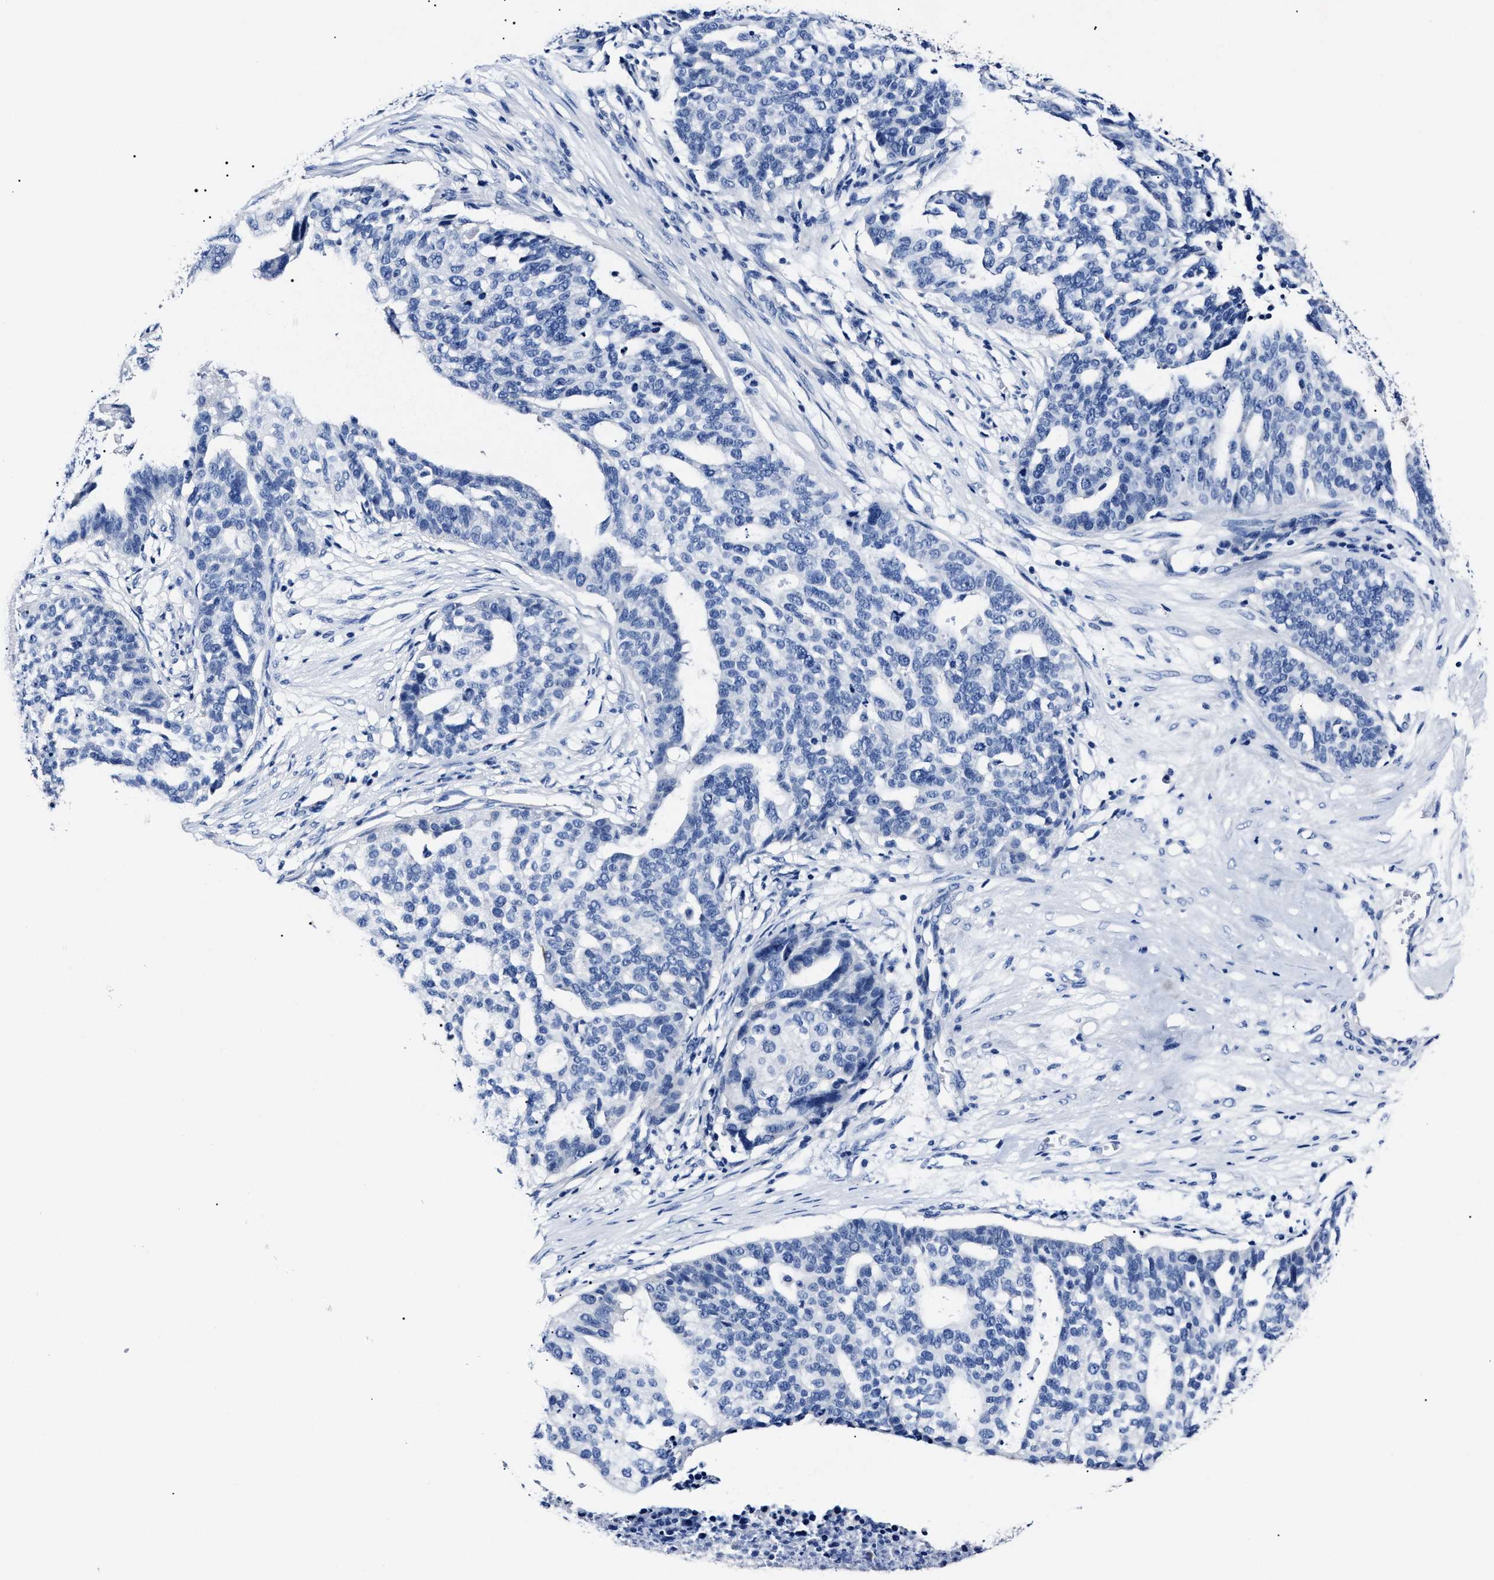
{"staining": {"intensity": "negative", "quantity": "none", "location": "none"}, "tissue": "ovarian cancer", "cell_type": "Tumor cells", "image_type": "cancer", "snomed": [{"axis": "morphology", "description": "Cystadenocarcinoma, serous, NOS"}, {"axis": "topography", "description": "Ovary"}], "caption": "Immunohistochemistry (IHC) of human ovarian cancer exhibits no expression in tumor cells. Nuclei are stained in blue.", "gene": "ALPG", "patient": {"sex": "female", "age": 59}}